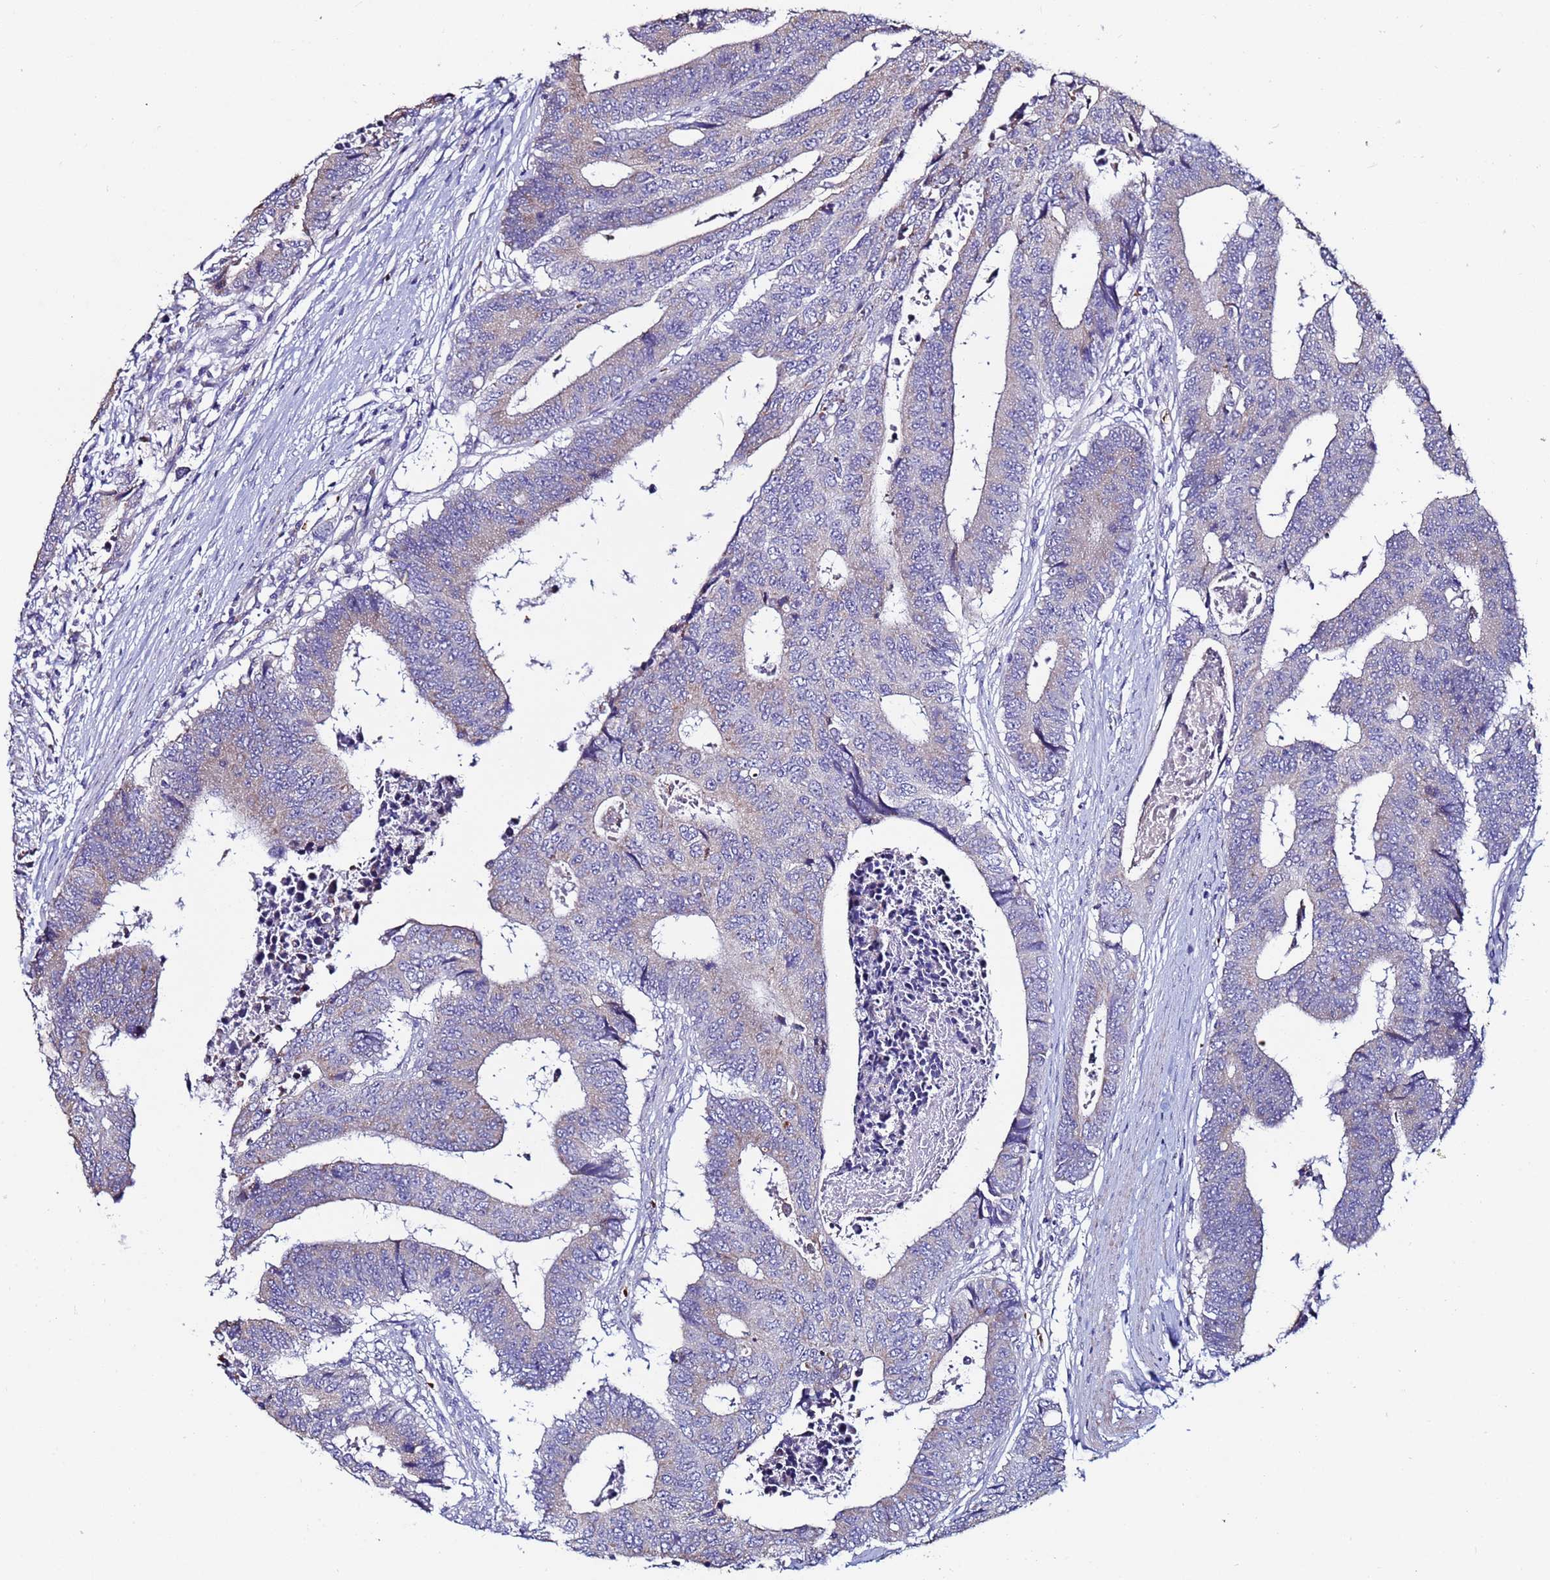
{"staining": {"intensity": "negative", "quantity": "none", "location": "none"}, "tissue": "colorectal cancer", "cell_type": "Tumor cells", "image_type": "cancer", "snomed": [{"axis": "morphology", "description": "Adenocarcinoma, NOS"}, {"axis": "topography", "description": "Rectum"}], "caption": "IHC micrograph of neoplastic tissue: human colorectal cancer stained with DAB (3,3'-diaminobenzidine) shows no significant protein staining in tumor cells. (DAB (3,3'-diaminobenzidine) IHC with hematoxylin counter stain).", "gene": "CLHC1", "patient": {"sex": "male", "age": 84}}